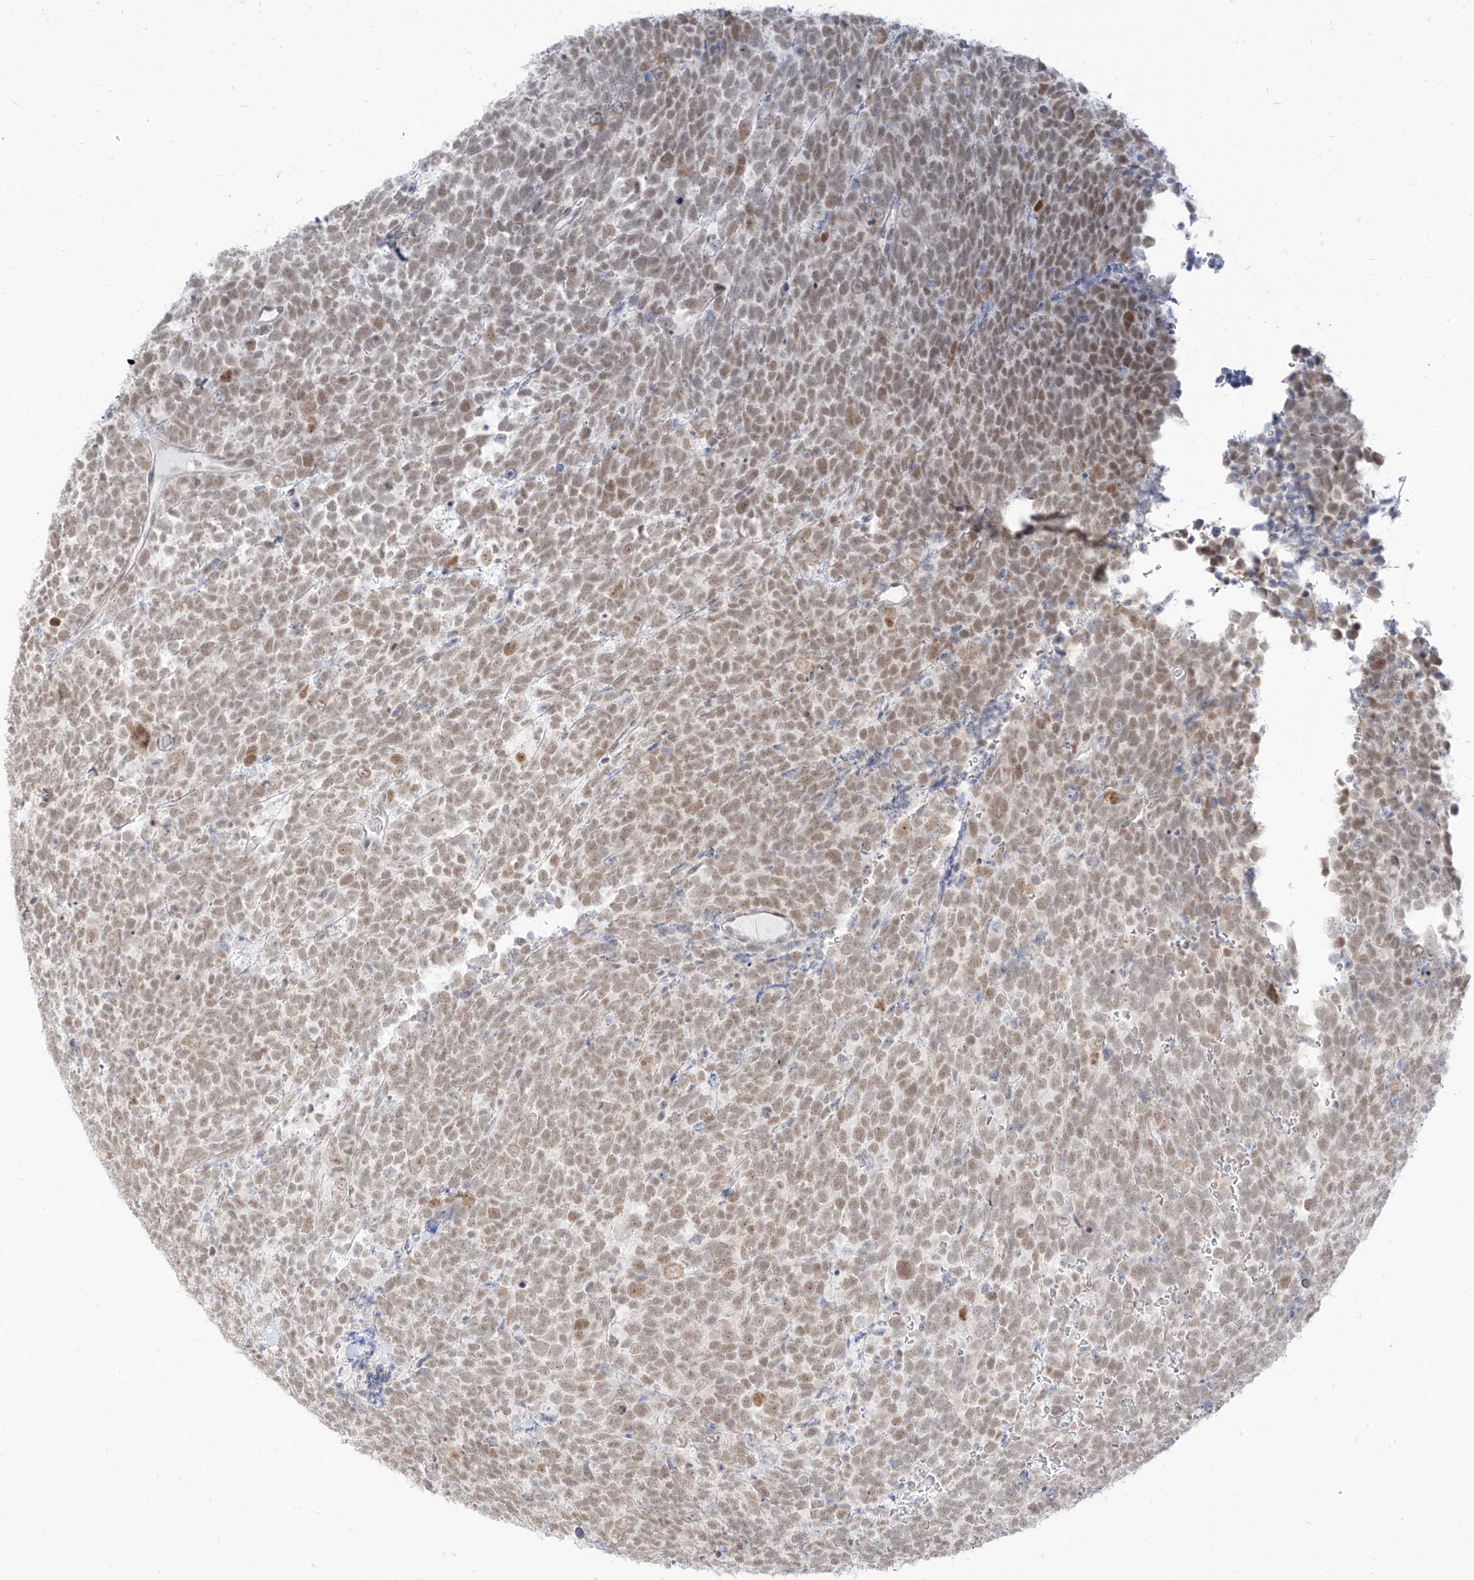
{"staining": {"intensity": "moderate", "quantity": "25%-75%", "location": "nuclear"}, "tissue": "urothelial cancer", "cell_type": "Tumor cells", "image_type": "cancer", "snomed": [{"axis": "morphology", "description": "Urothelial carcinoma, High grade"}, {"axis": "topography", "description": "Urinary bladder"}], "caption": "The micrograph displays a brown stain indicating the presence of a protein in the nuclear of tumor cells in urothelial cancer. The staining was performed using DAB (3,3'-diaminobenzidine) to visualize the protein expression in brown, while the nuclei were stained in blue with hematoxylin (Magnification: 20x).", "gene": "SUPT5H", "patient": {"sex": "female", "age": 82}}